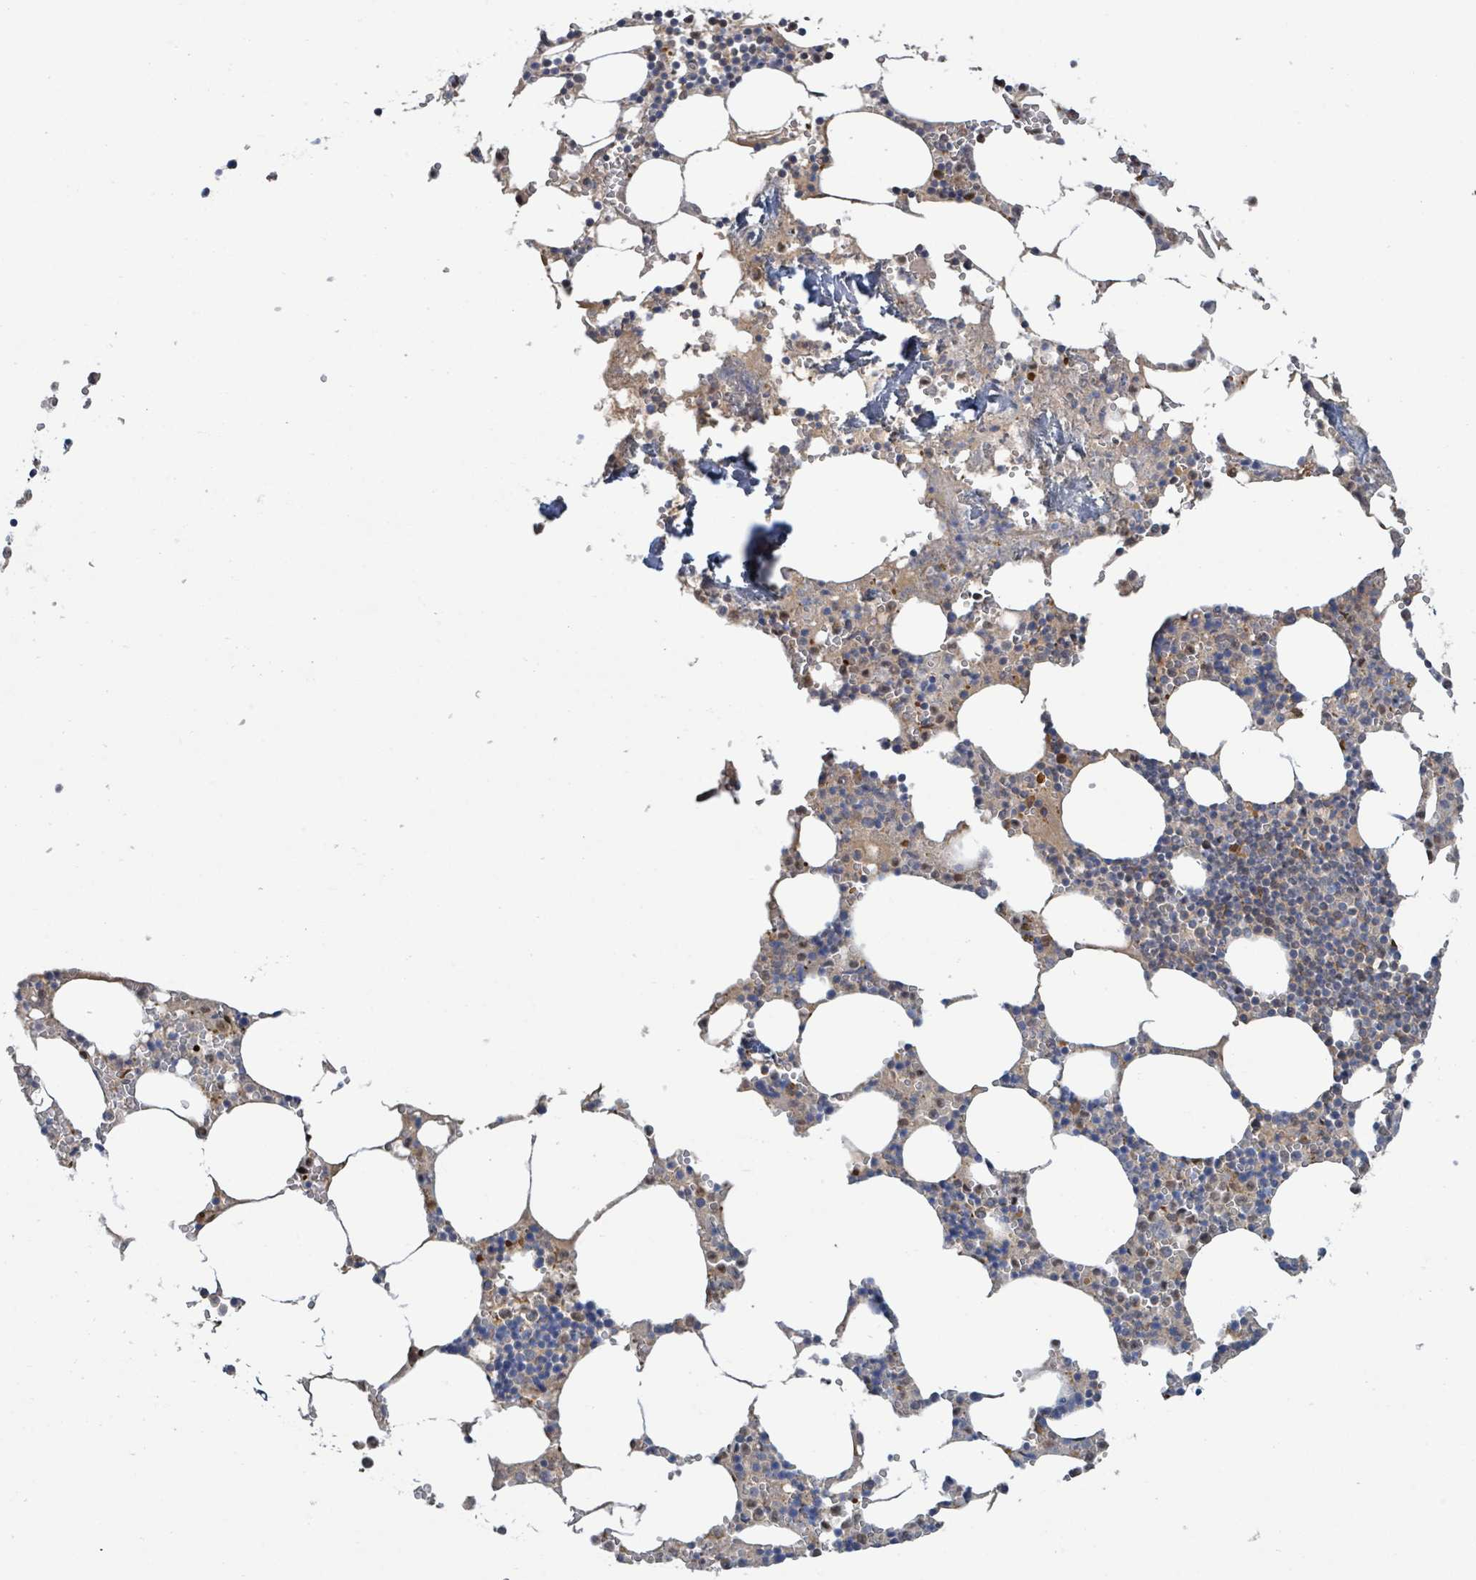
{"staining": {"intensity": "weak", "quantity": "<25%", "location": "cytoplasmic/membranous"}, "tissue": "bone marrow", "cell_type": "Hematopoietic cells", "image_type": "normal", "snomed": [{"axis": "morphology", "description": "Normal tissue, NOS"}, {"axis": "topography", "description": "Bone marrow"}], "caption": "Photomicrograph shows no protein expression in hematopoietic cells of benign bone marrow. Brightfield microscopy of IHC stained with DAB (brown) and hematoxylin (blue), captured at high magnification.", "gene": "PGAM1", "patient": {"sex": "male", "age": 54}}